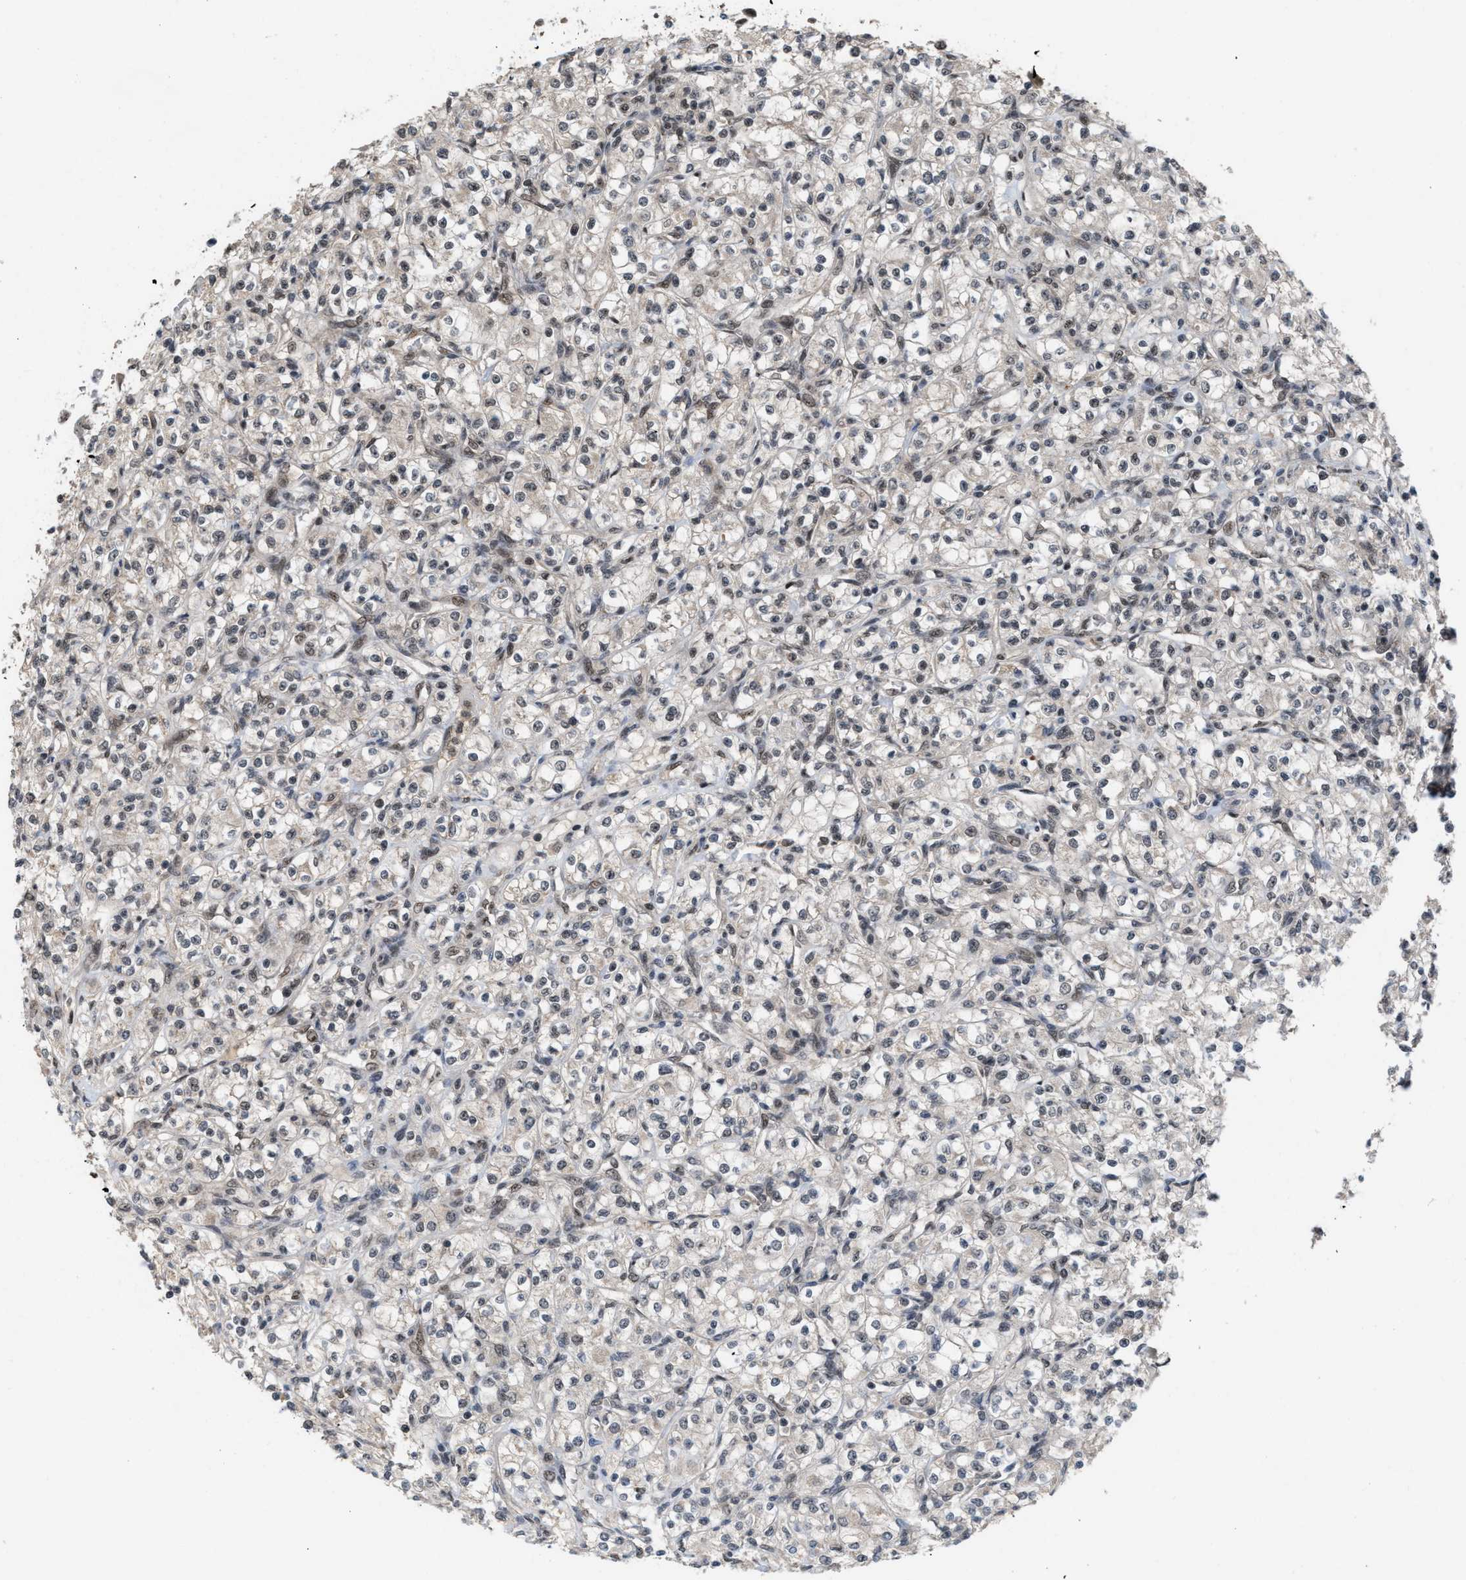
{"staining": {"intensity": "weak", "quantity": "25%-75%", "location": "nuclear"}, "tissue": "renal cancer", "cell_type": "Tumor cells", "image_type": "cancer", "snomed": [{"axis": "morphology", "description": "Adenocarcinoma, NOS"}, {"axis": "topography", "description": "Kidney"}], "caption": "Renal adenocarcinoma stained with immunohistochemistry (IHC) demonstrates weak nuclear expression in approximately 25%-75% of tumor cells.", "gene": "PRPF4", "patient": {"sex": "male", "age": 77}}